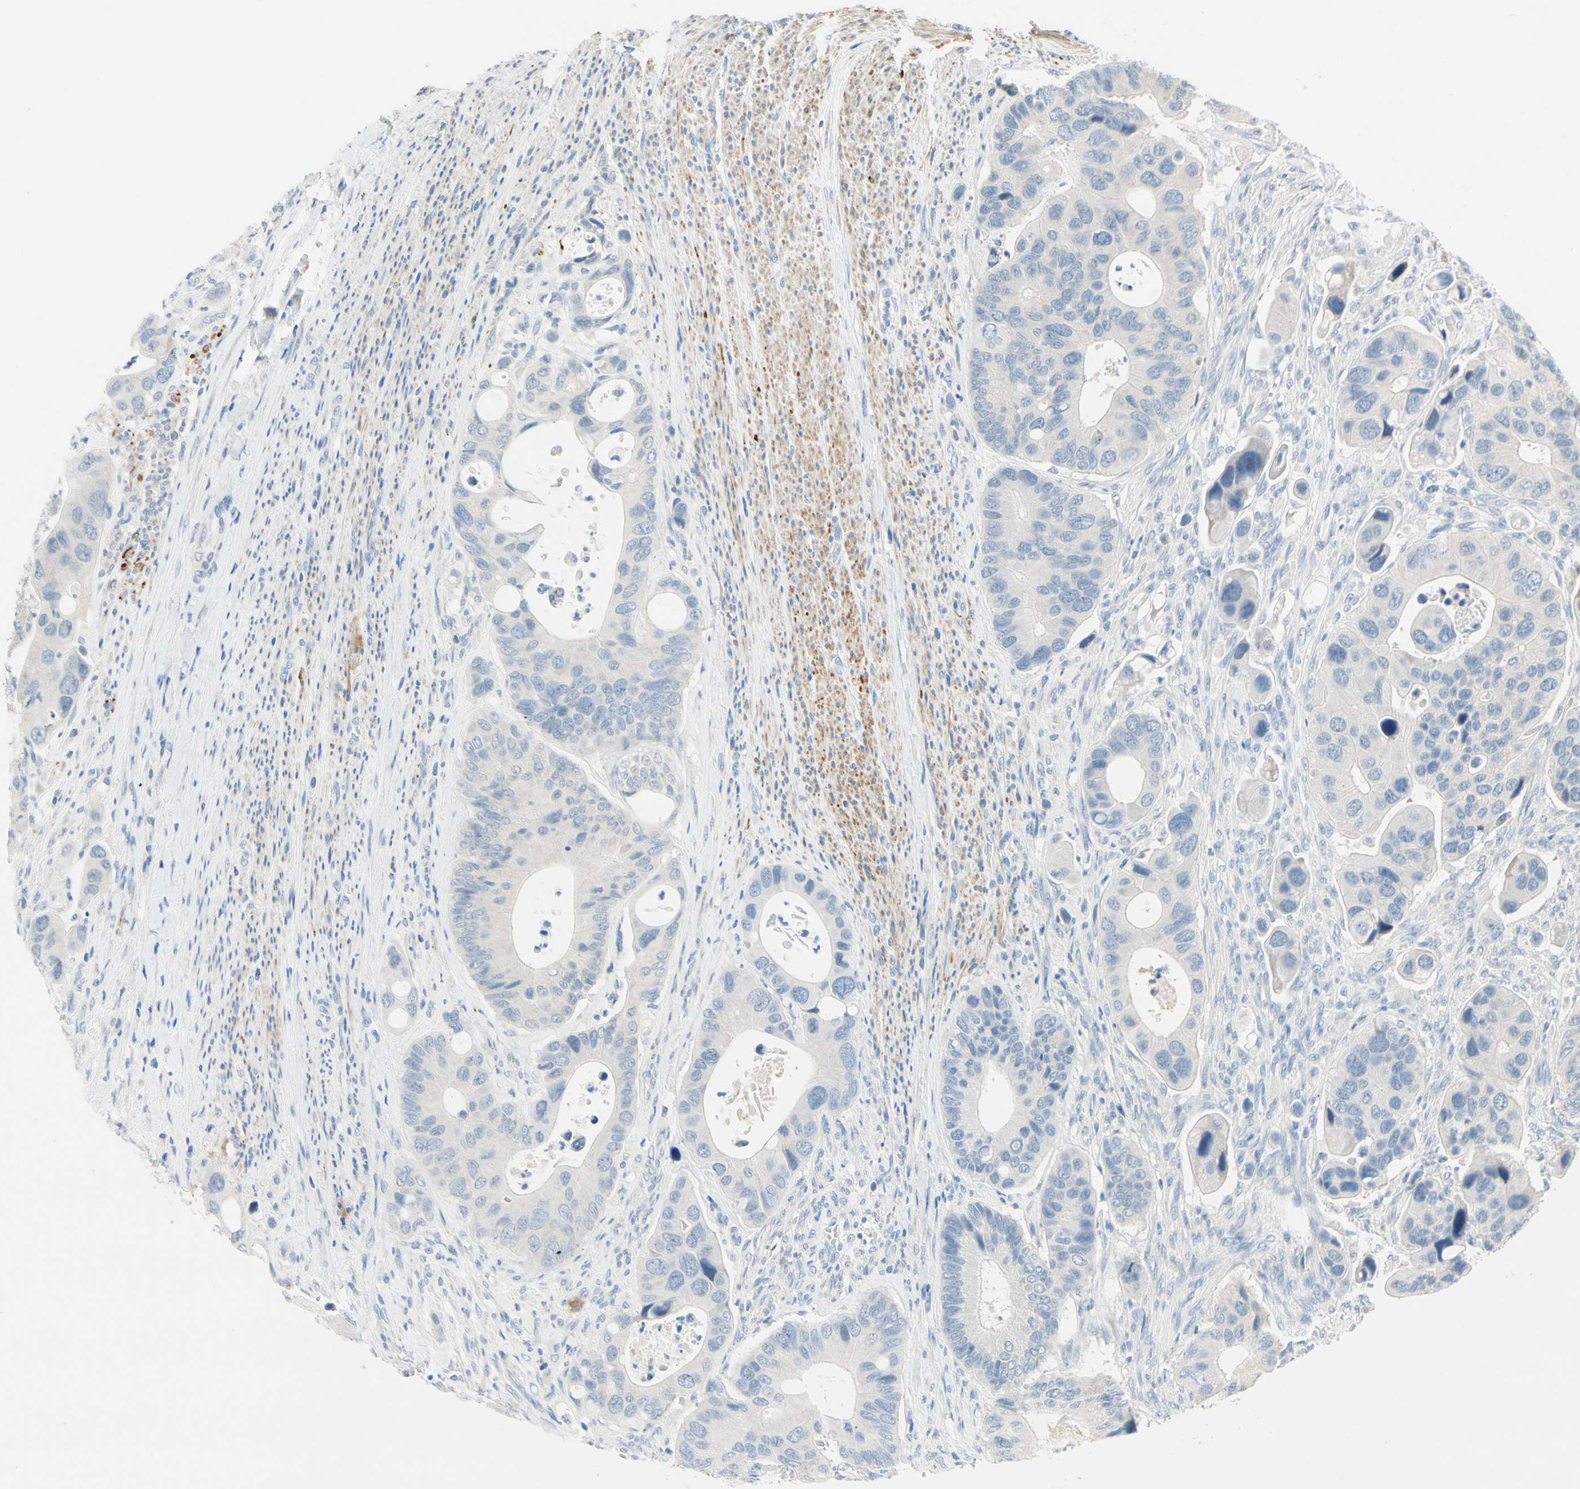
{"staining": {"intensity": "negative", "quantity": "none", "location": "none"}, "tissue": "colorectal cancer", "cell_type": "Tumor cells", "image_type": "cancer", "snomed": [{"axis": "morphology", "description": "Adenocarcinoma, NOS"}, {"axis": "topography", "description": "Rectum"}], "caption": "IHC of colorectal cancer (adenocarcinoma) reveals no expression in tumor cells.", "gene": "SLC27A6", "patient": {"sex": "female", "age": 57}}